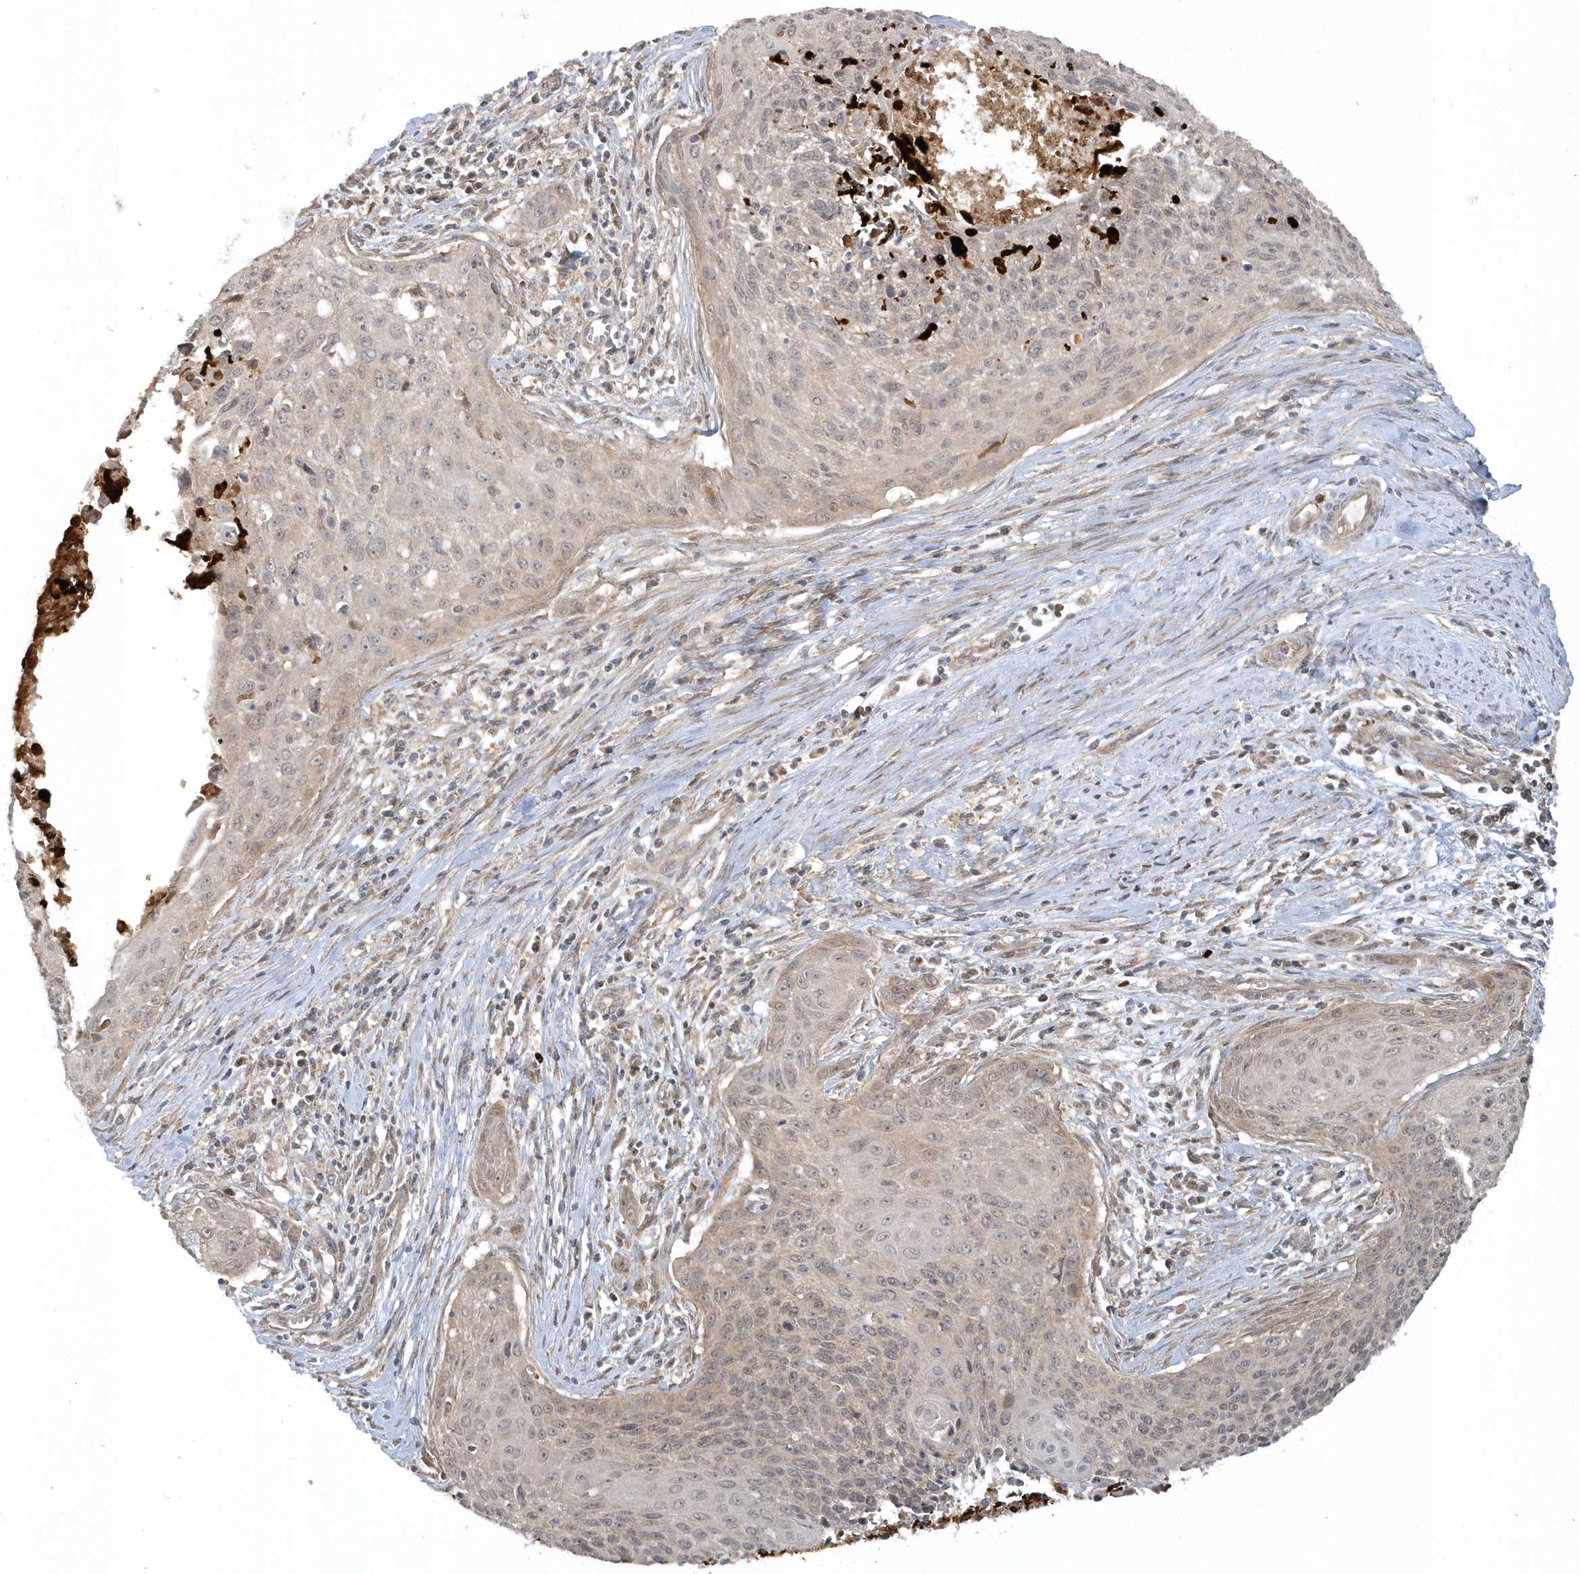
{"staining": {"intensity": "weak", "quantity": "25%-75%", "location": "cytoplasmic/membranous"}, "tissue": "cervical cancer", "cell_type": "Tumor cells", "image_type": "cancer", "snomed": [{"axis": "morphology", "description": "Squamous cell carcinoma, NOS"}, {"axis": "topography", "description": "Cervix"}], "caption": "Cervical cancer stained with DAB immunohistochemistry (IHC) reveals low levels of weak cytoplasmic/membranous expression in about 25%-75% of tumor cells. The staining is performed using DAB (3,3'-diaminobenzidine) brown chromogen to label protein expression. The nuclei are counter-stained blue using hematoxylin.", "gene": "THG1L", "patient": {"sex": "female", "age": 55}}